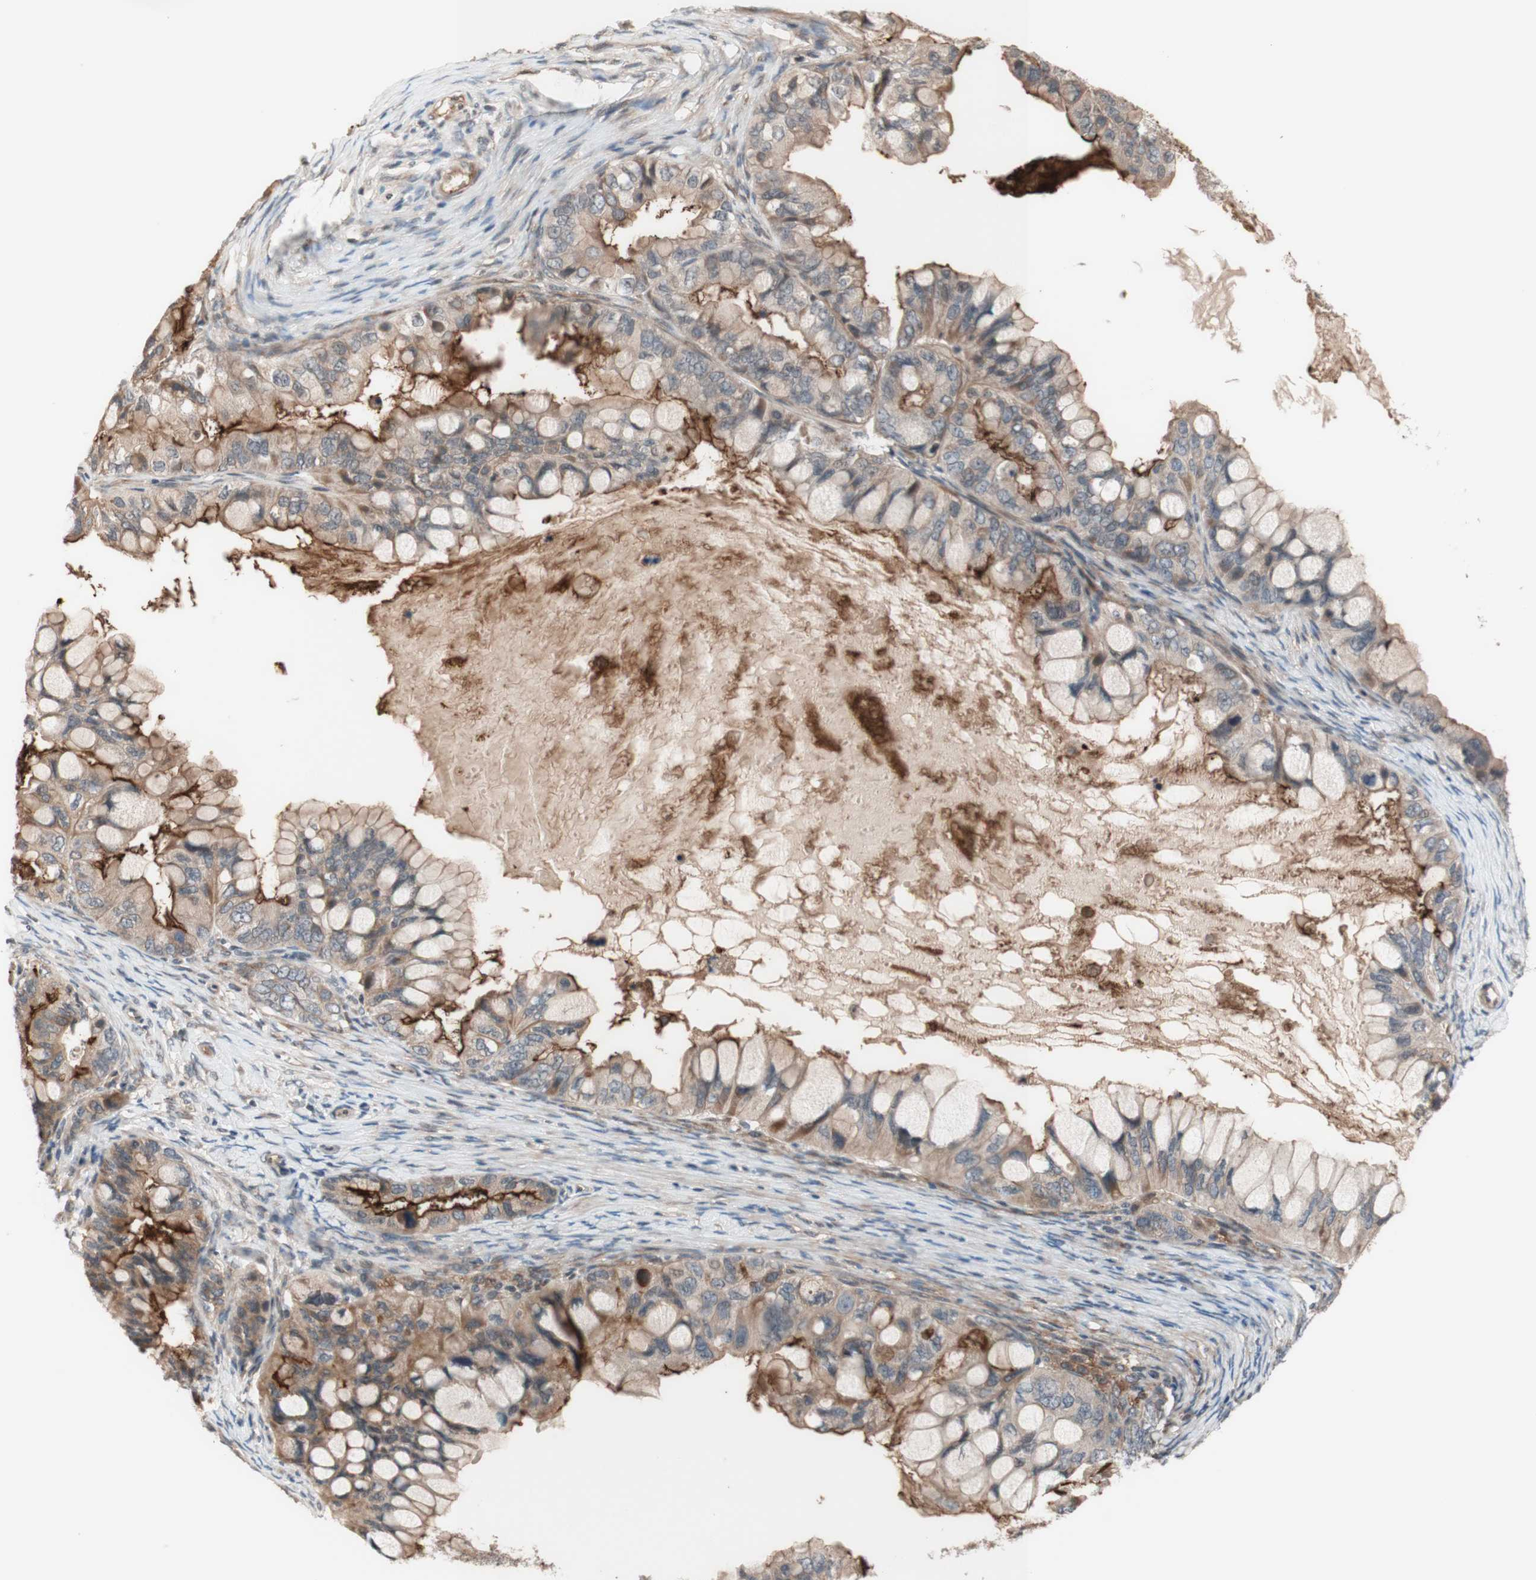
{"staining": {"intensity": "moderate", "quantity": "25%-75%", "location": "cytoplasmic/membranous"}, "tissue": "ovarian cancer", "cell_type": "Tumor cells", "image_type": "cancer", "snomed": [{"axis": "morphology", "description": "Cystadenocarcinoma, mucinous, NOS"}, {"axis": "topography", "description": "Ovary"}], "caption": "Ovarian cancer tissue shows moderate cytoplasmic/membranous staining in approximately 25%-75% of tumor cells", "gene": "CD55", "patient": {"sex": "female", "age": 80}}